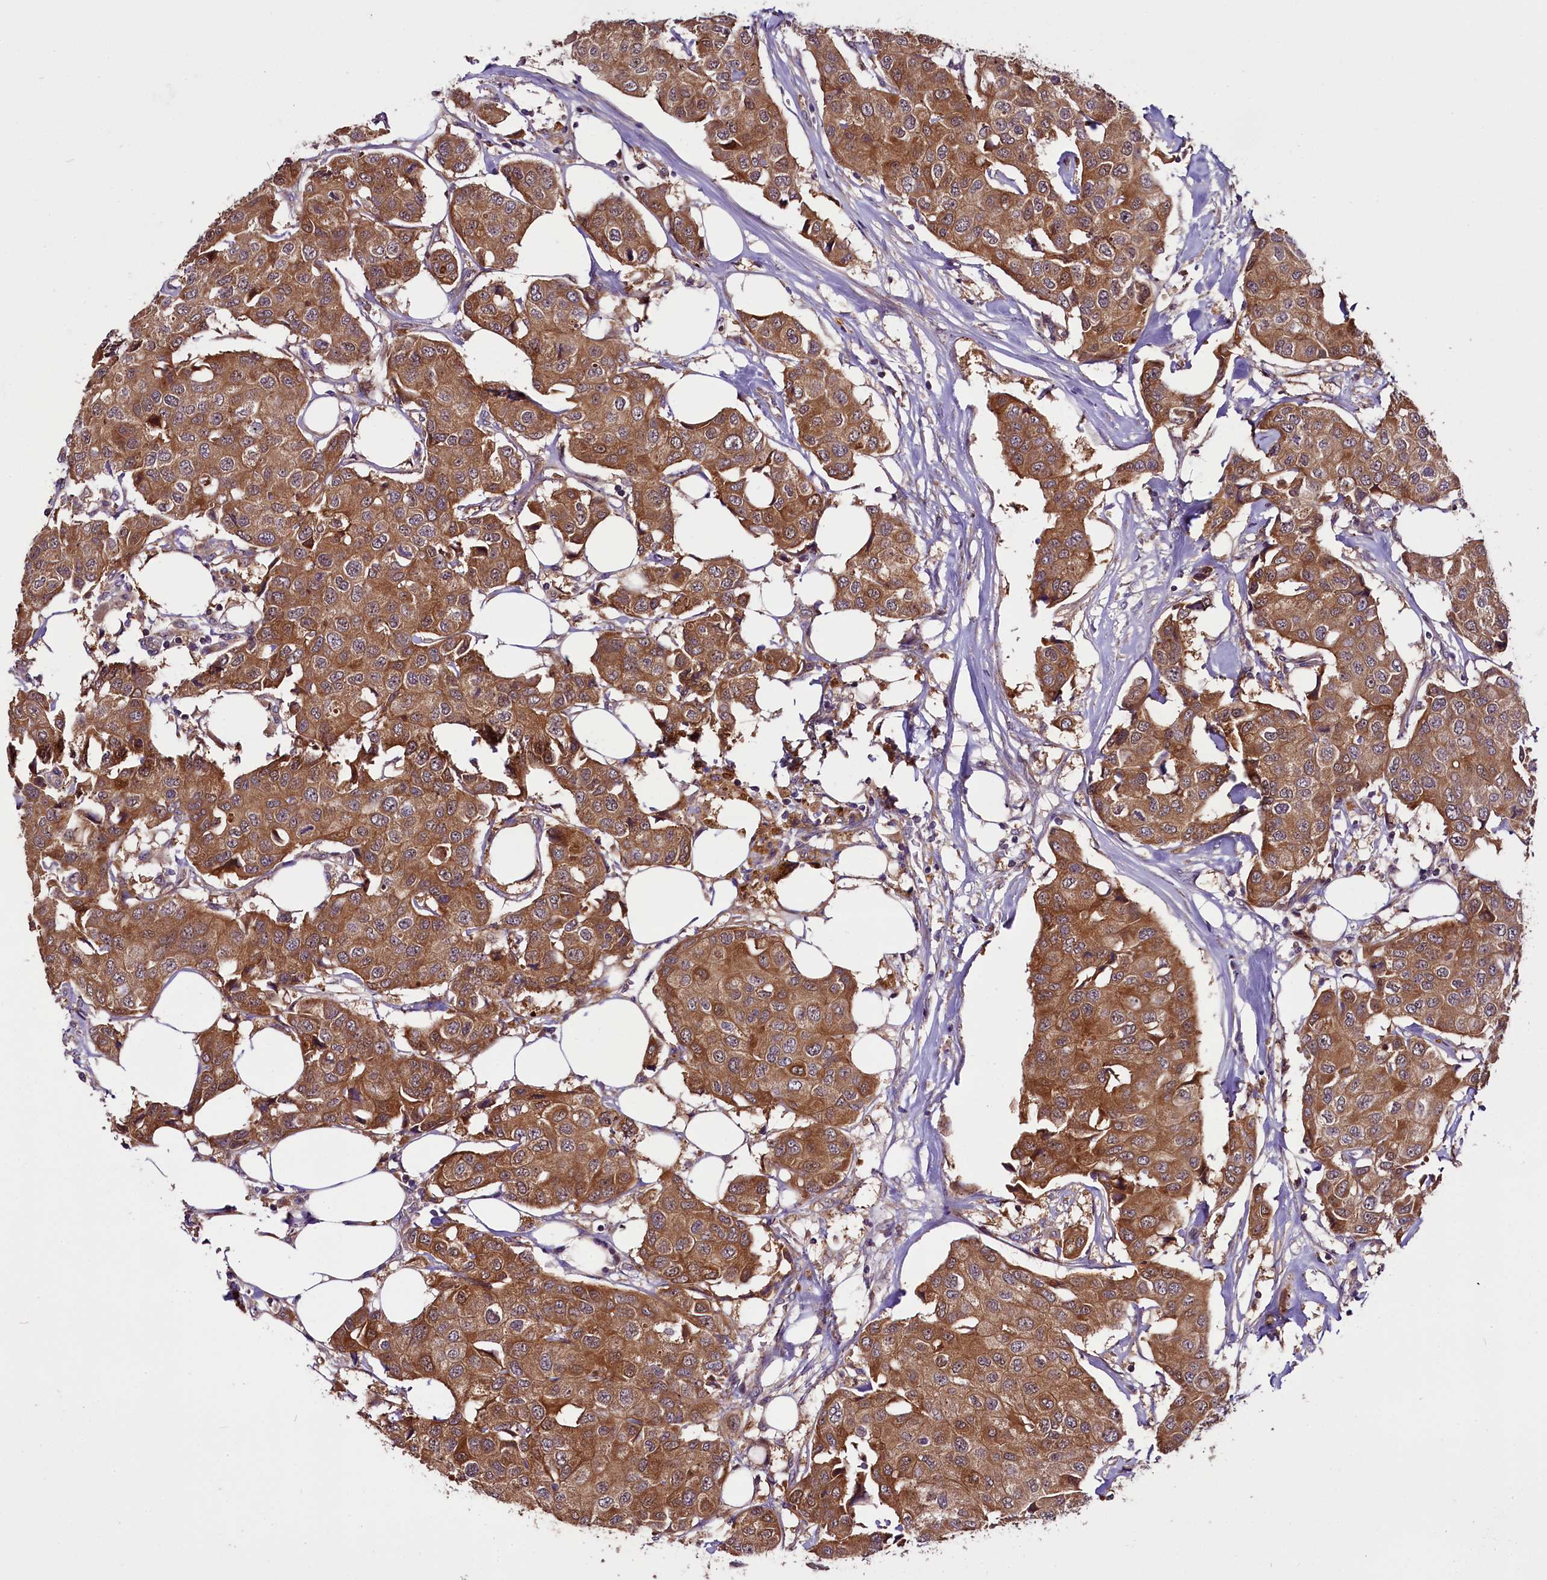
{"staining": {"intensity": "moderate", "quantity": ">75%", "location": "cytoplasmic/membranous"}, "tissue": "breast cancer", "cell_type": "Tumor cells", "image_type": "cancer", "snomed": [{"axis": "morphology", "description": "Duct carcinoma"}, {"axis": "topography", "description": "Breast"}], "caption": "An immunohistochemistry (IHC) image of neoplastic tissue is shown. Protein staining in brown labels moderate cytoplasmic/membranous positivity in breast invasive ductal carcinoma within tumor cells.", "gene": "RPUSD2", "patient": {"sex": "female", "age": 80}}